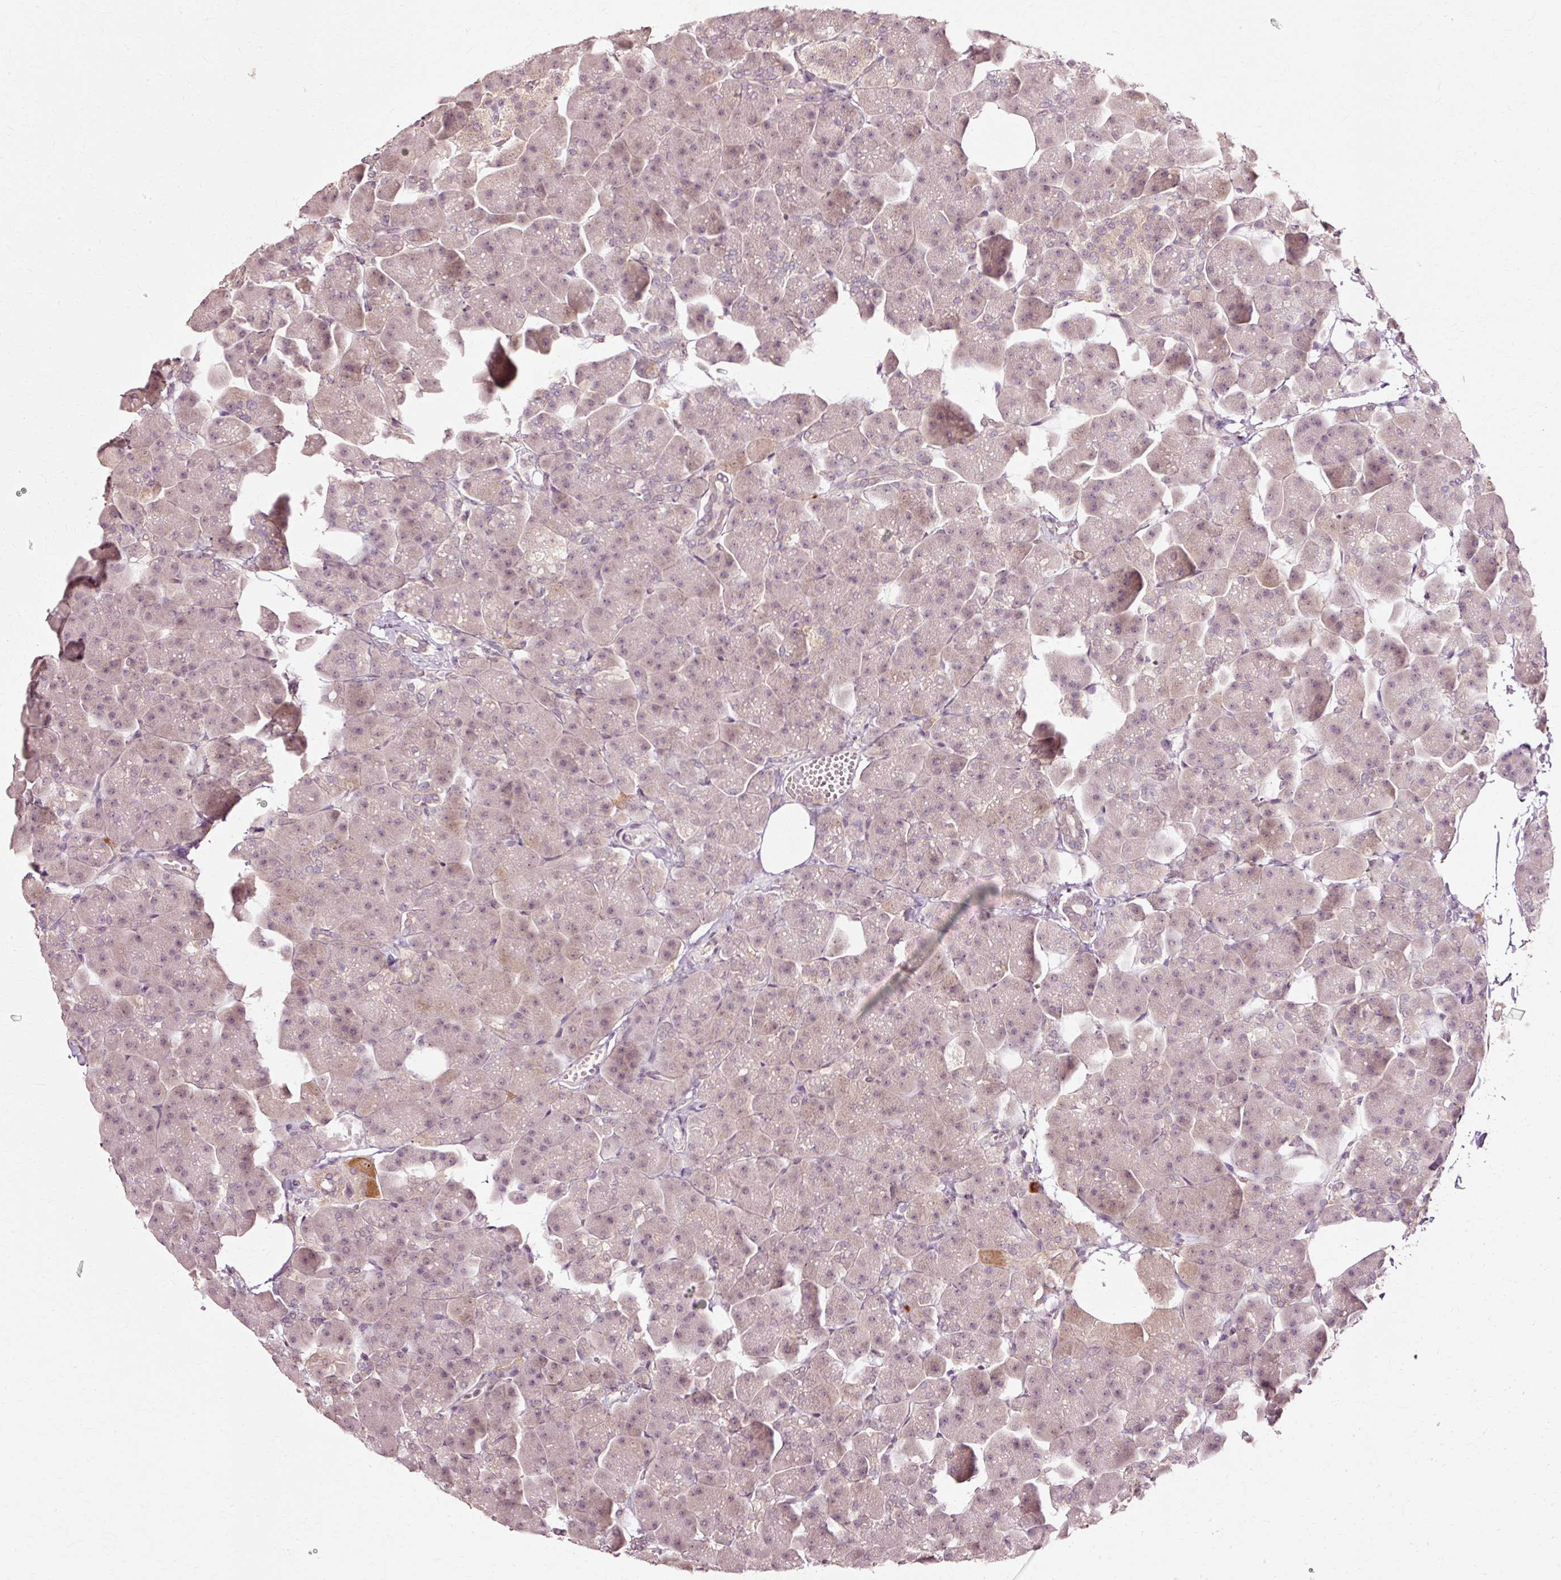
{"staining": {"intensity": "weak", "quantity": "25%-75%", "location": "cytoplasmic/membranous"}, "tissue": "pancreas", "cell_type": "Exocrine glandular cells", "image_type": "normal", "snomed": [{"axis": "morphology", "description": "Normal tissue, NOS"}, {"axis": "topography", "description": "Pancreas"}], "caption": "DAB immunohistochemical staining of normal human pancreas demonstrates weak cytoplasmic/membranous protein positivity in approximately 25%-75% of exocrine glandular cells. (IHC, brightfield microscopy, high magnification).", "gene": "RGPD5", "patient": {"sex": "male", "age": 35}}